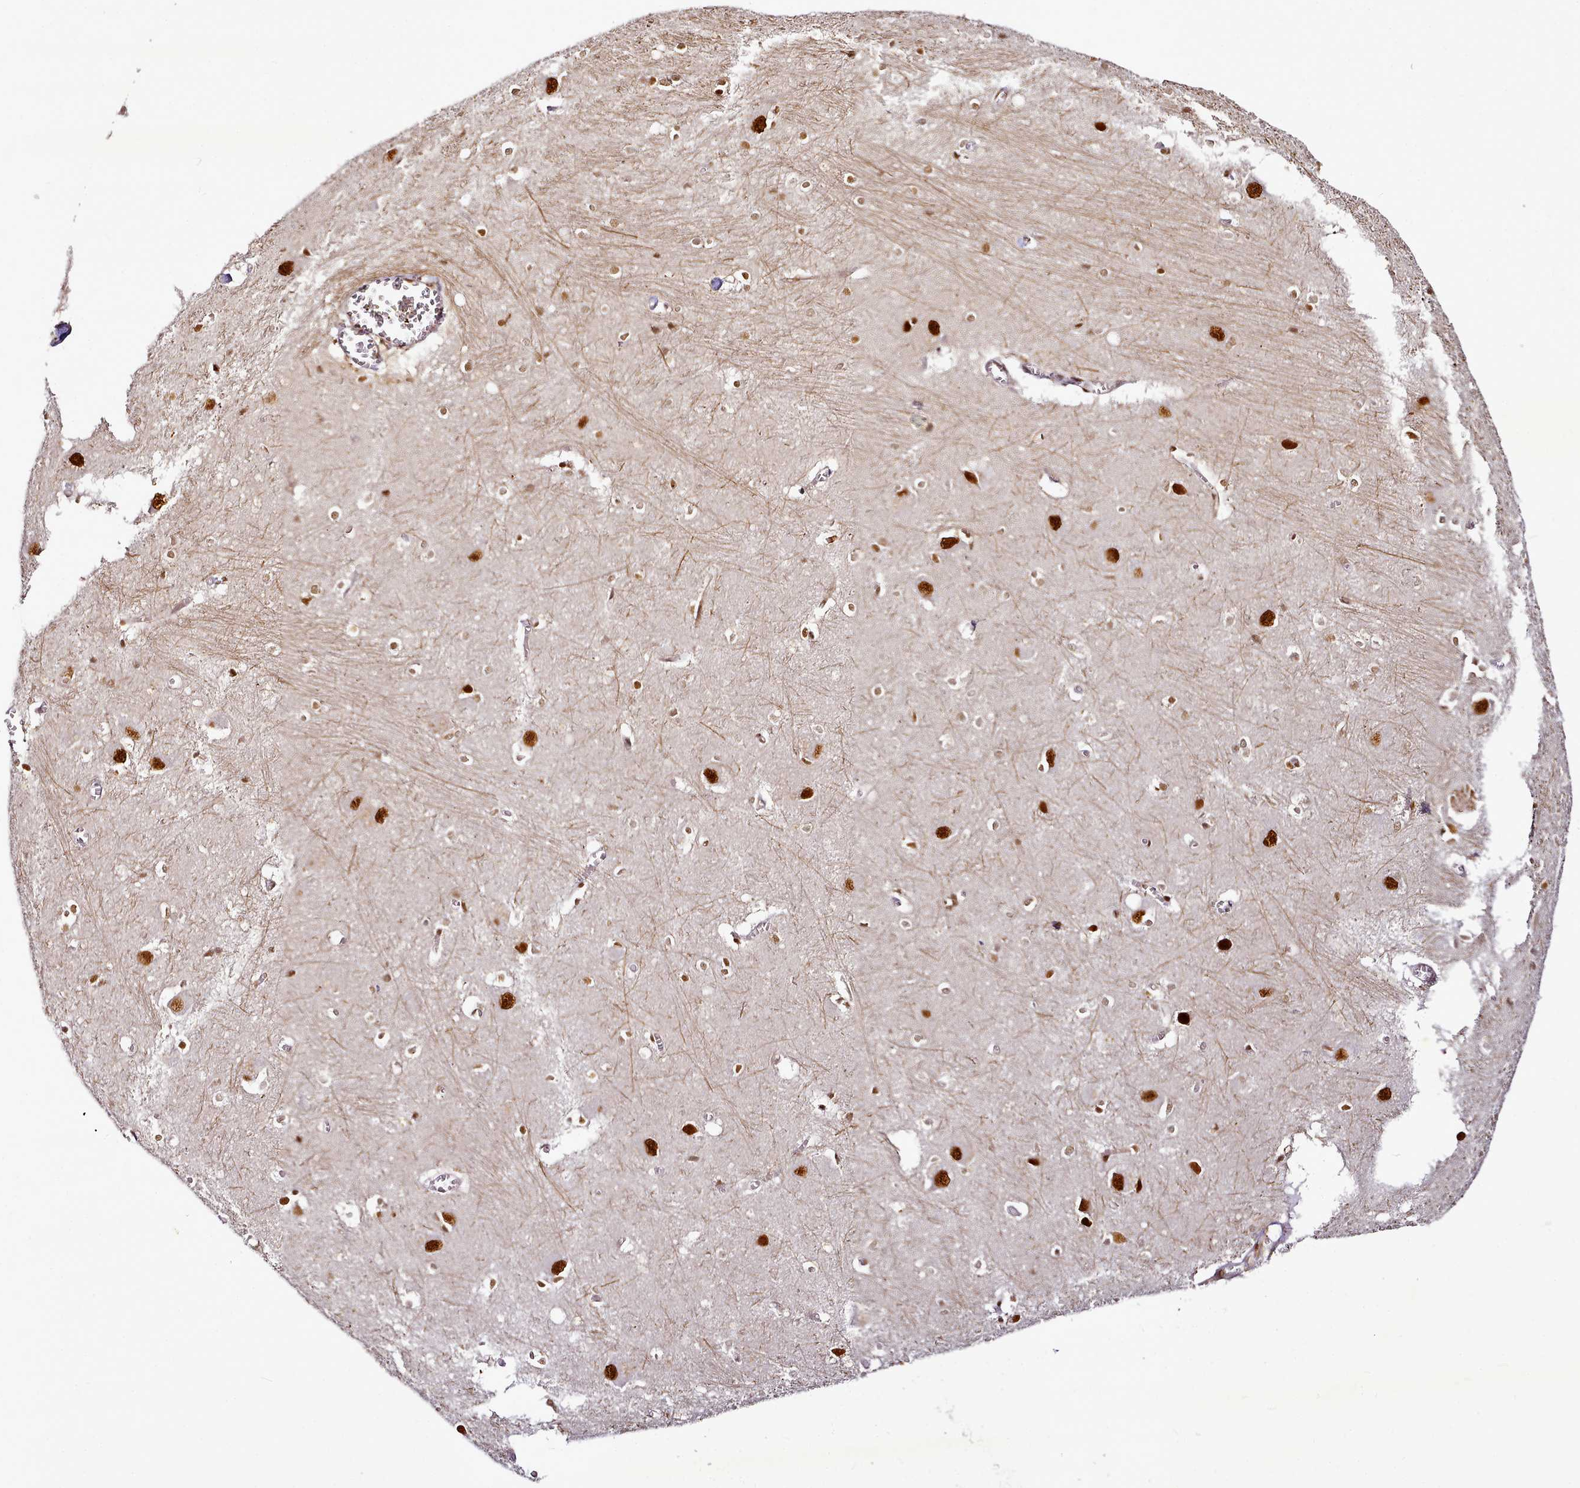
{"staining": {"intensity": "strong", "quantity": ">75%", "location": "nuclear"}, "tissue": "caudate", "cell_type": "Glial cells", "image_type": "normal", "snomed": [{"axis": "morphology", "description": "Normal tissue, NOS"}, {"axis": "topography", "description": "Lateral ventricle wall"}], "caption": "IHC image of normal caudate: caudate stained using immunohistochemistry demonstrates high levels of strong protein expression localized specifically in the nuclear of glial cells, appearing as a nuclear brown color.", "gene": "SYT15B", "patient": {"sex": "male", "age": 37}}